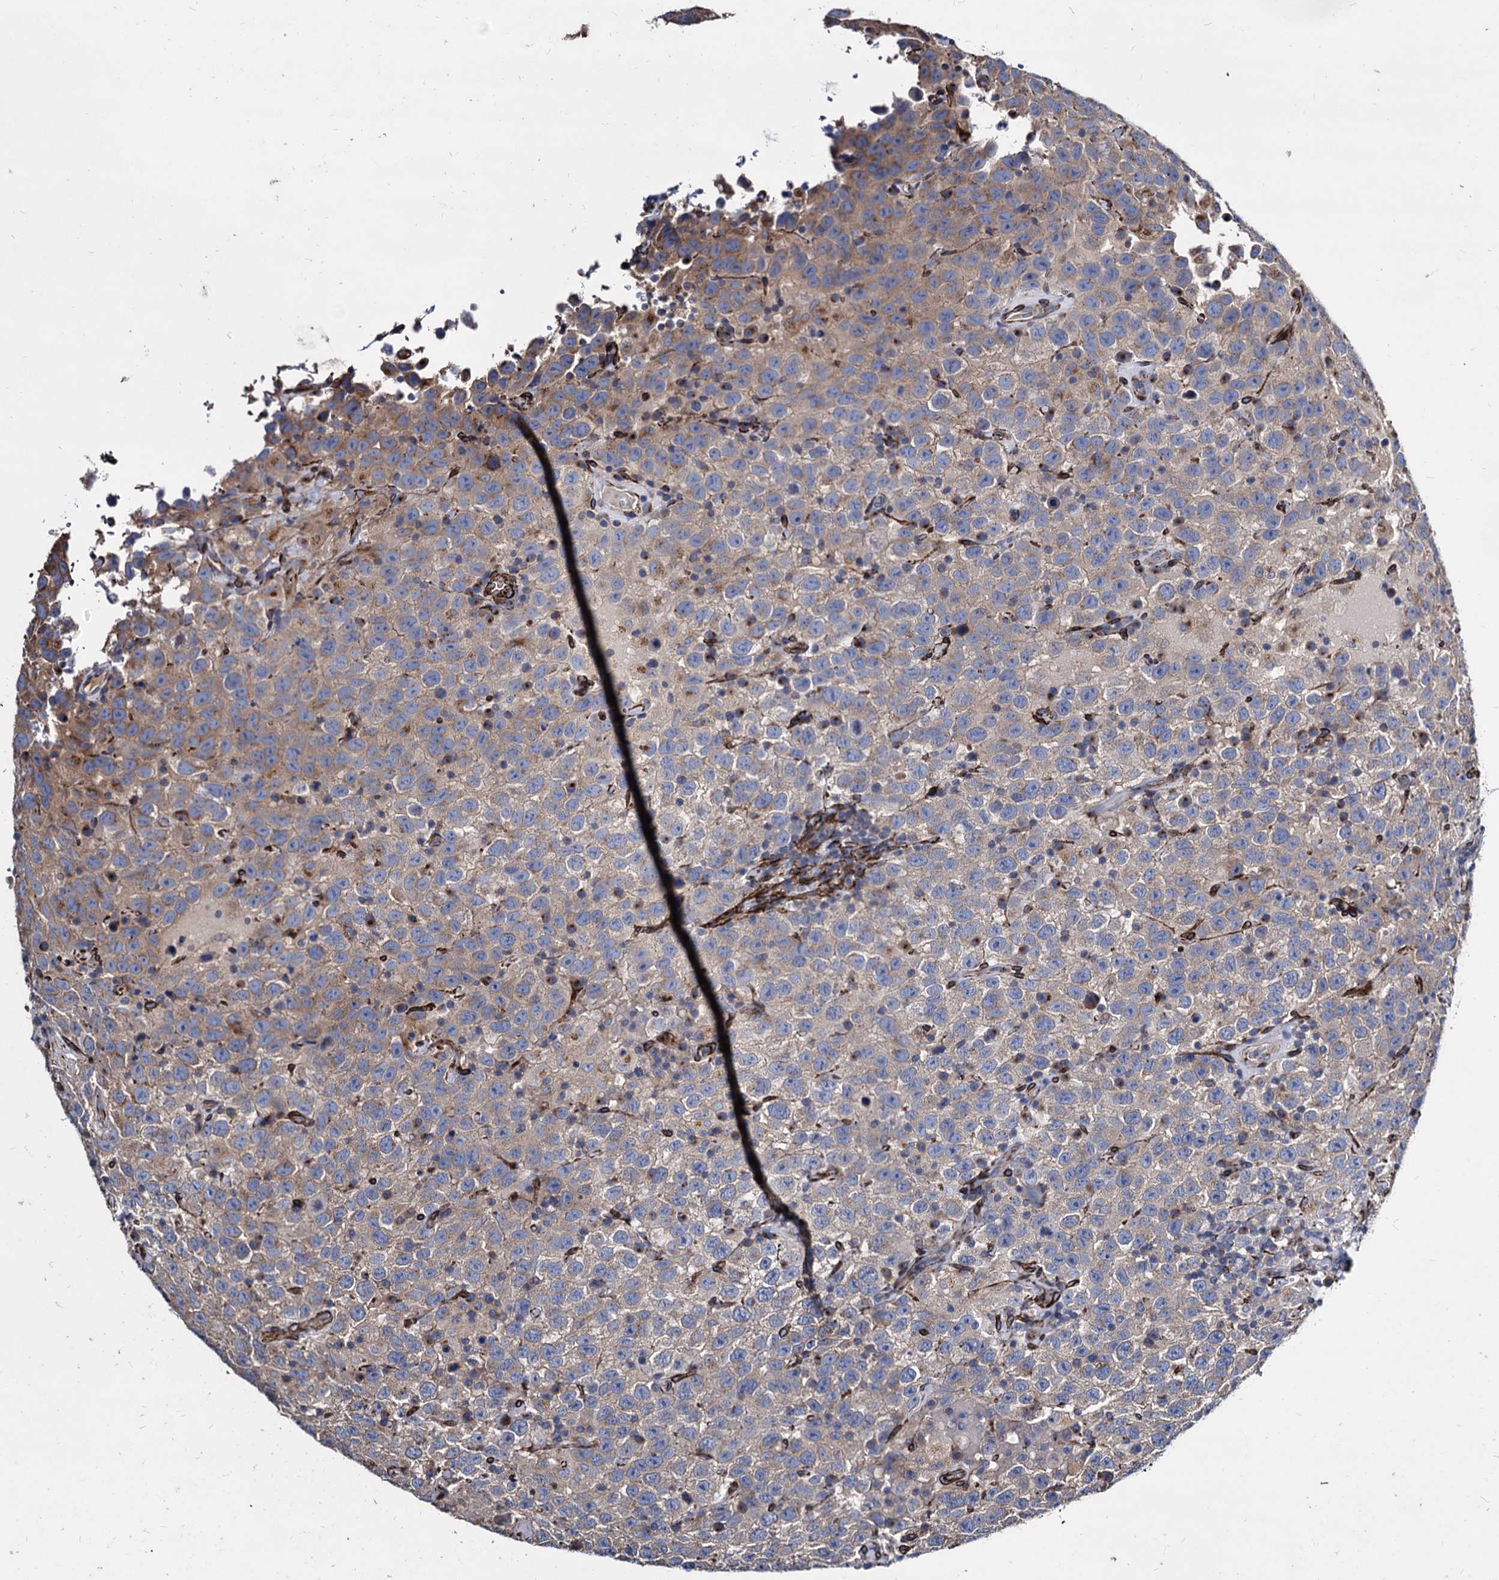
{"staining": {"intensity": "moderate", "quantity": "<25%", "location": "cytoplasmic/membranous"}, "tissue": "testis cancer", "cell_type": "Tumor cells", "image_type": "cancer", "snomed": [{"axis": "morphology", "description": "Seminoma, NOS"}, {"axis": "topography", "description": "Testis"}], "caption": "There is low levels of moderate cytoplasmic/membranous staining in tumor cells of testis seminoma, as demonstrated by immunohistochemical staining (brown color).", "gene": "WDR11", "patient": {"sex": "male", "age": 41}}